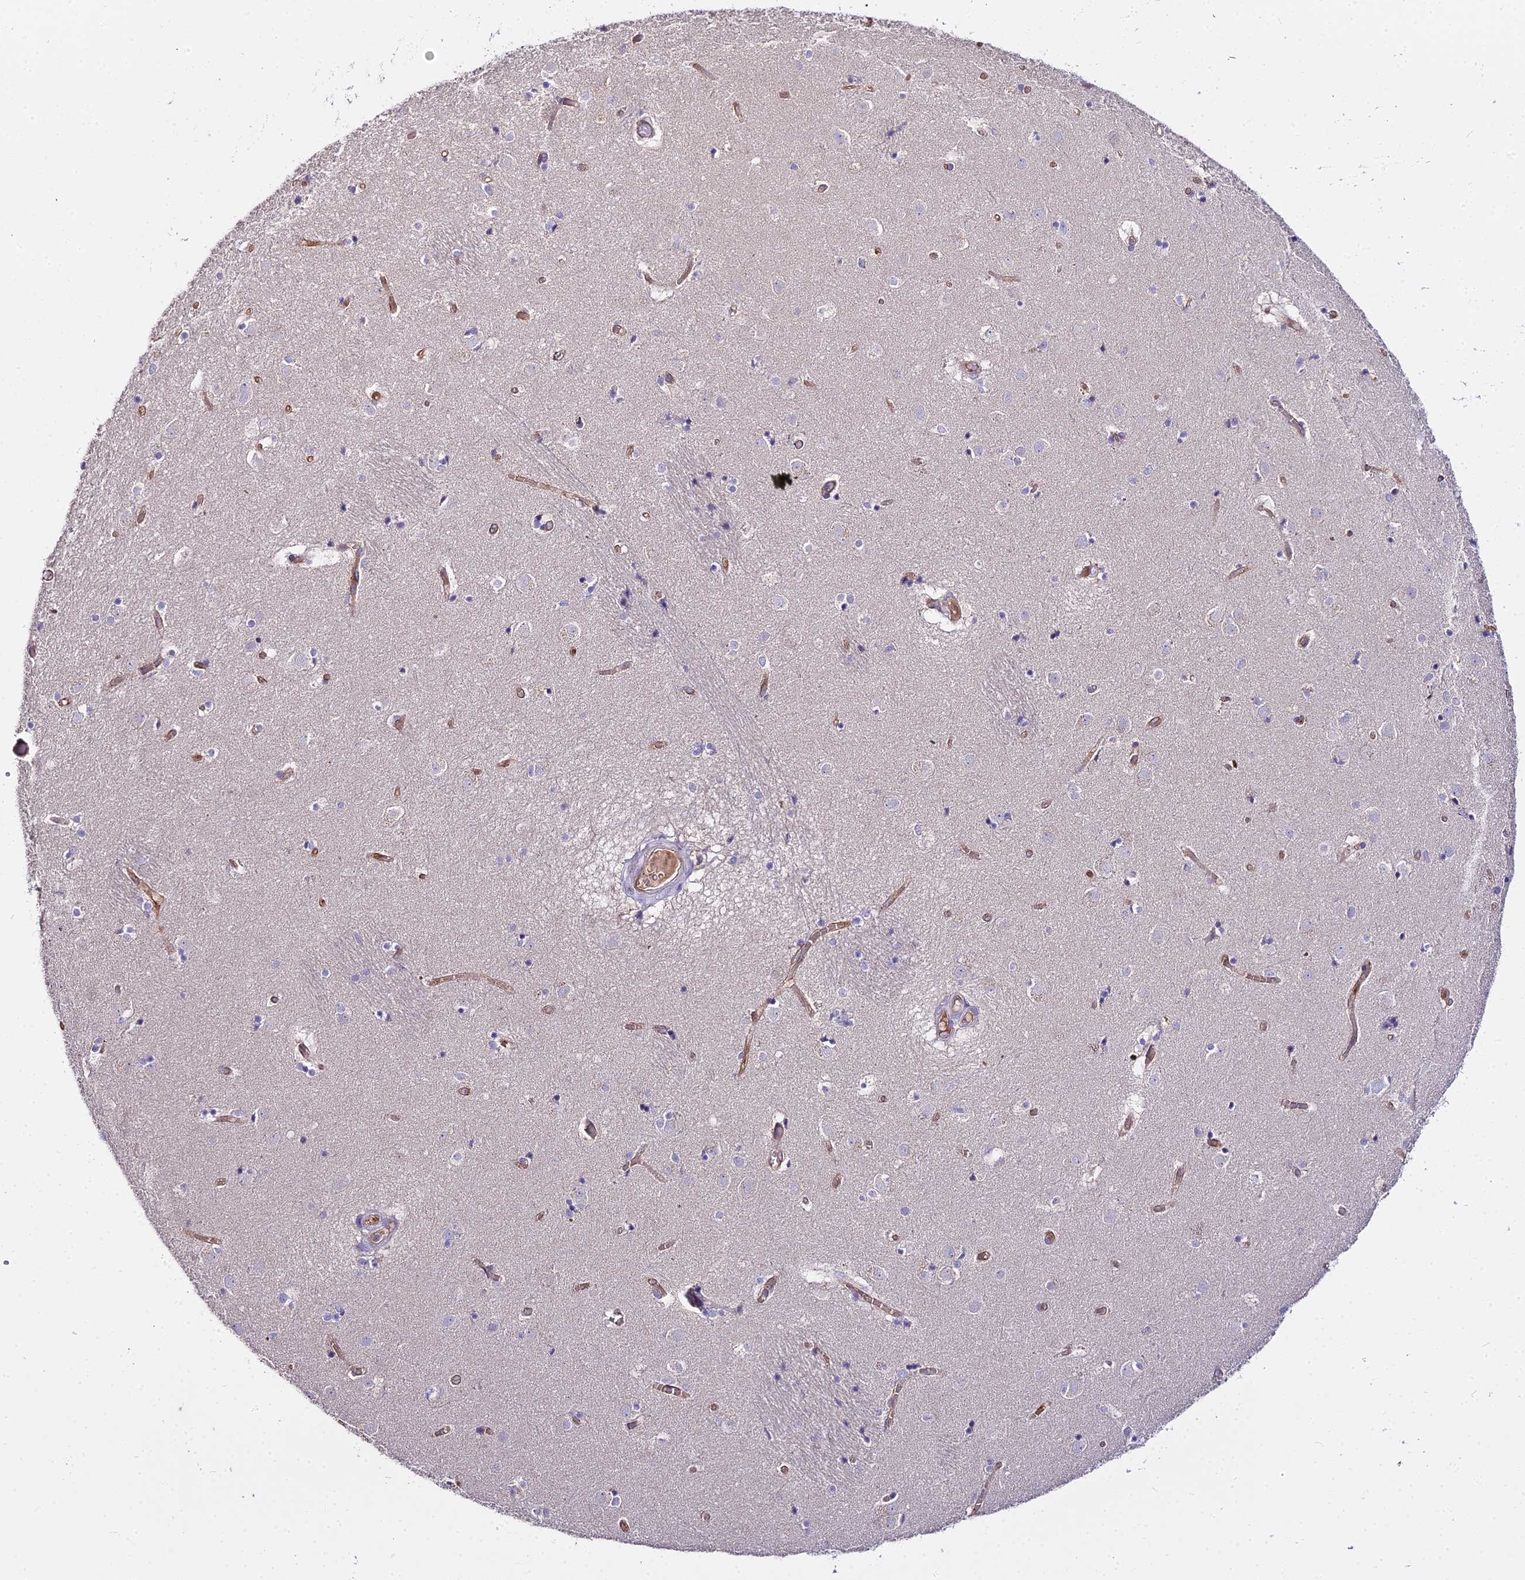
{"staining": {"intensity": "negative", "quantity": "none", "location": "none"}, "tissue": "caudate", "cell_type": "Glial cells", "image_type": "normal", "snomed": [{"axis": "morphology", "description": "Normal tissue, NOS"}, {"axis": "topography", "description": "Lateral ventricle wall"}], "caption": "The IHC micrograph has no significant expression in glial cells of caudate.", "gene": "GLYAT", "patient": {"sex": "male", "age": 70}}